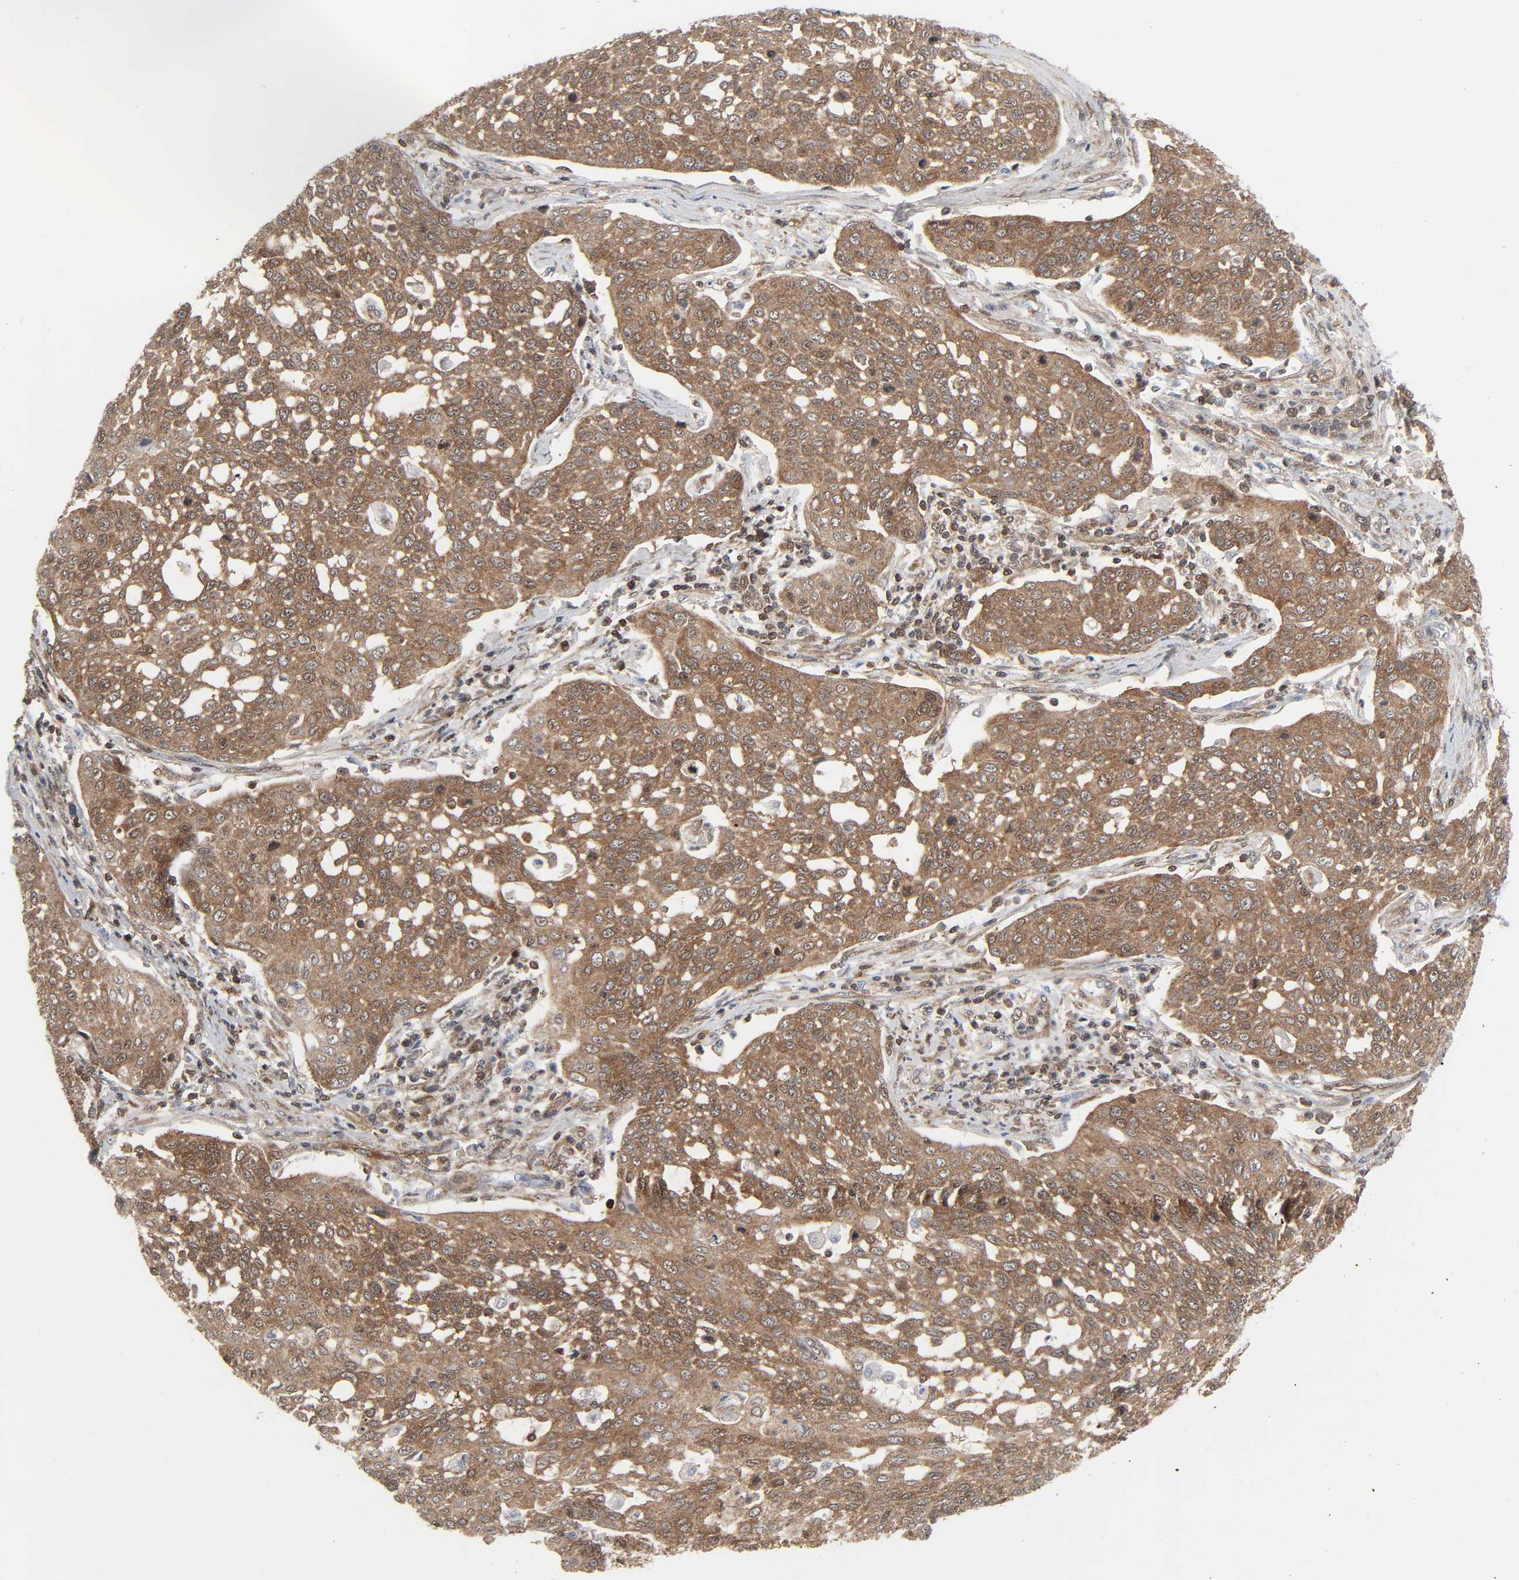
{"staining": {"intensity": "moderate", "quantity": ">75%", "location": "cytoplasmic/membranous"}, "tissue": "cervical cancer", "cell_type": "Tumor cells", "image_type": "cancer", "snomed": [{"axis": "morphology", "description": "Squamous cell carcinoma, NOS"}, {"axis": "topography", "description": "Cervix"}], "caption": "Cervical cancer (squamous cell carcinoma) stained with a brown dye shows moderate cytoplasmic/membranous positive positivity in about >75% of tumor cells.", "gene": "GSK3A", "patient": {"sex": "female", "age": 34}}